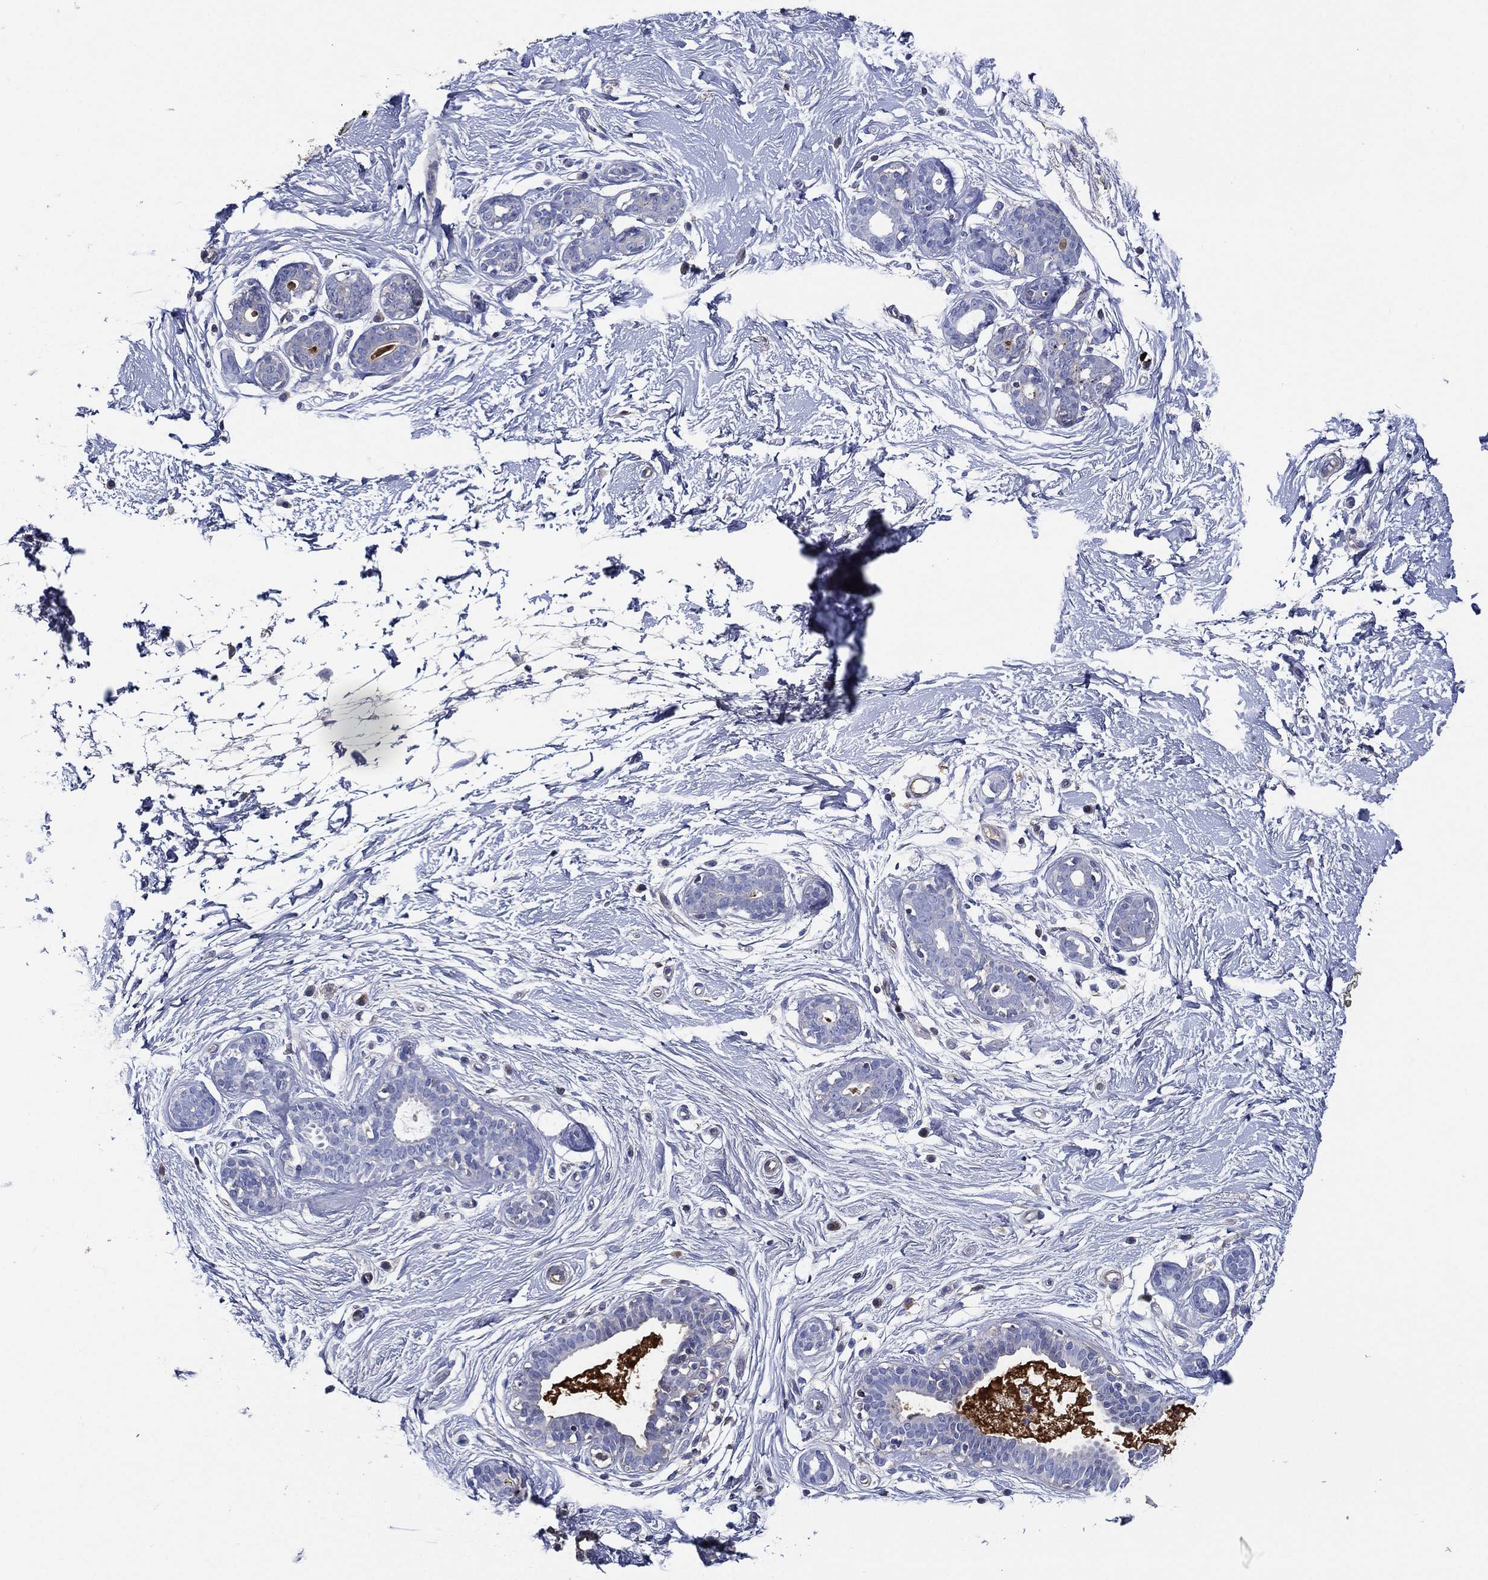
{"staining": {"intensity": "negative", "quantity": "none", "location": "none"}, "tissue": "breast", "cell_type": "Adipocytes", "image_type": "normal", "snomed": [{"axis": "morphology", "description": "Normal tissue, NOS"}, {"axis": "topography", "description": "Breast"}], "caption": "Adipocytes show no significant positivity in normal breast. (Stains: DAB (3,3'-diaminobenzidine) IHC with hematoxylin counter stain, Microscopy: brightfield microscopy at high magnification).", "gene": "TMPRSS11D", "patient": {"sex": "female", "age": 37}}